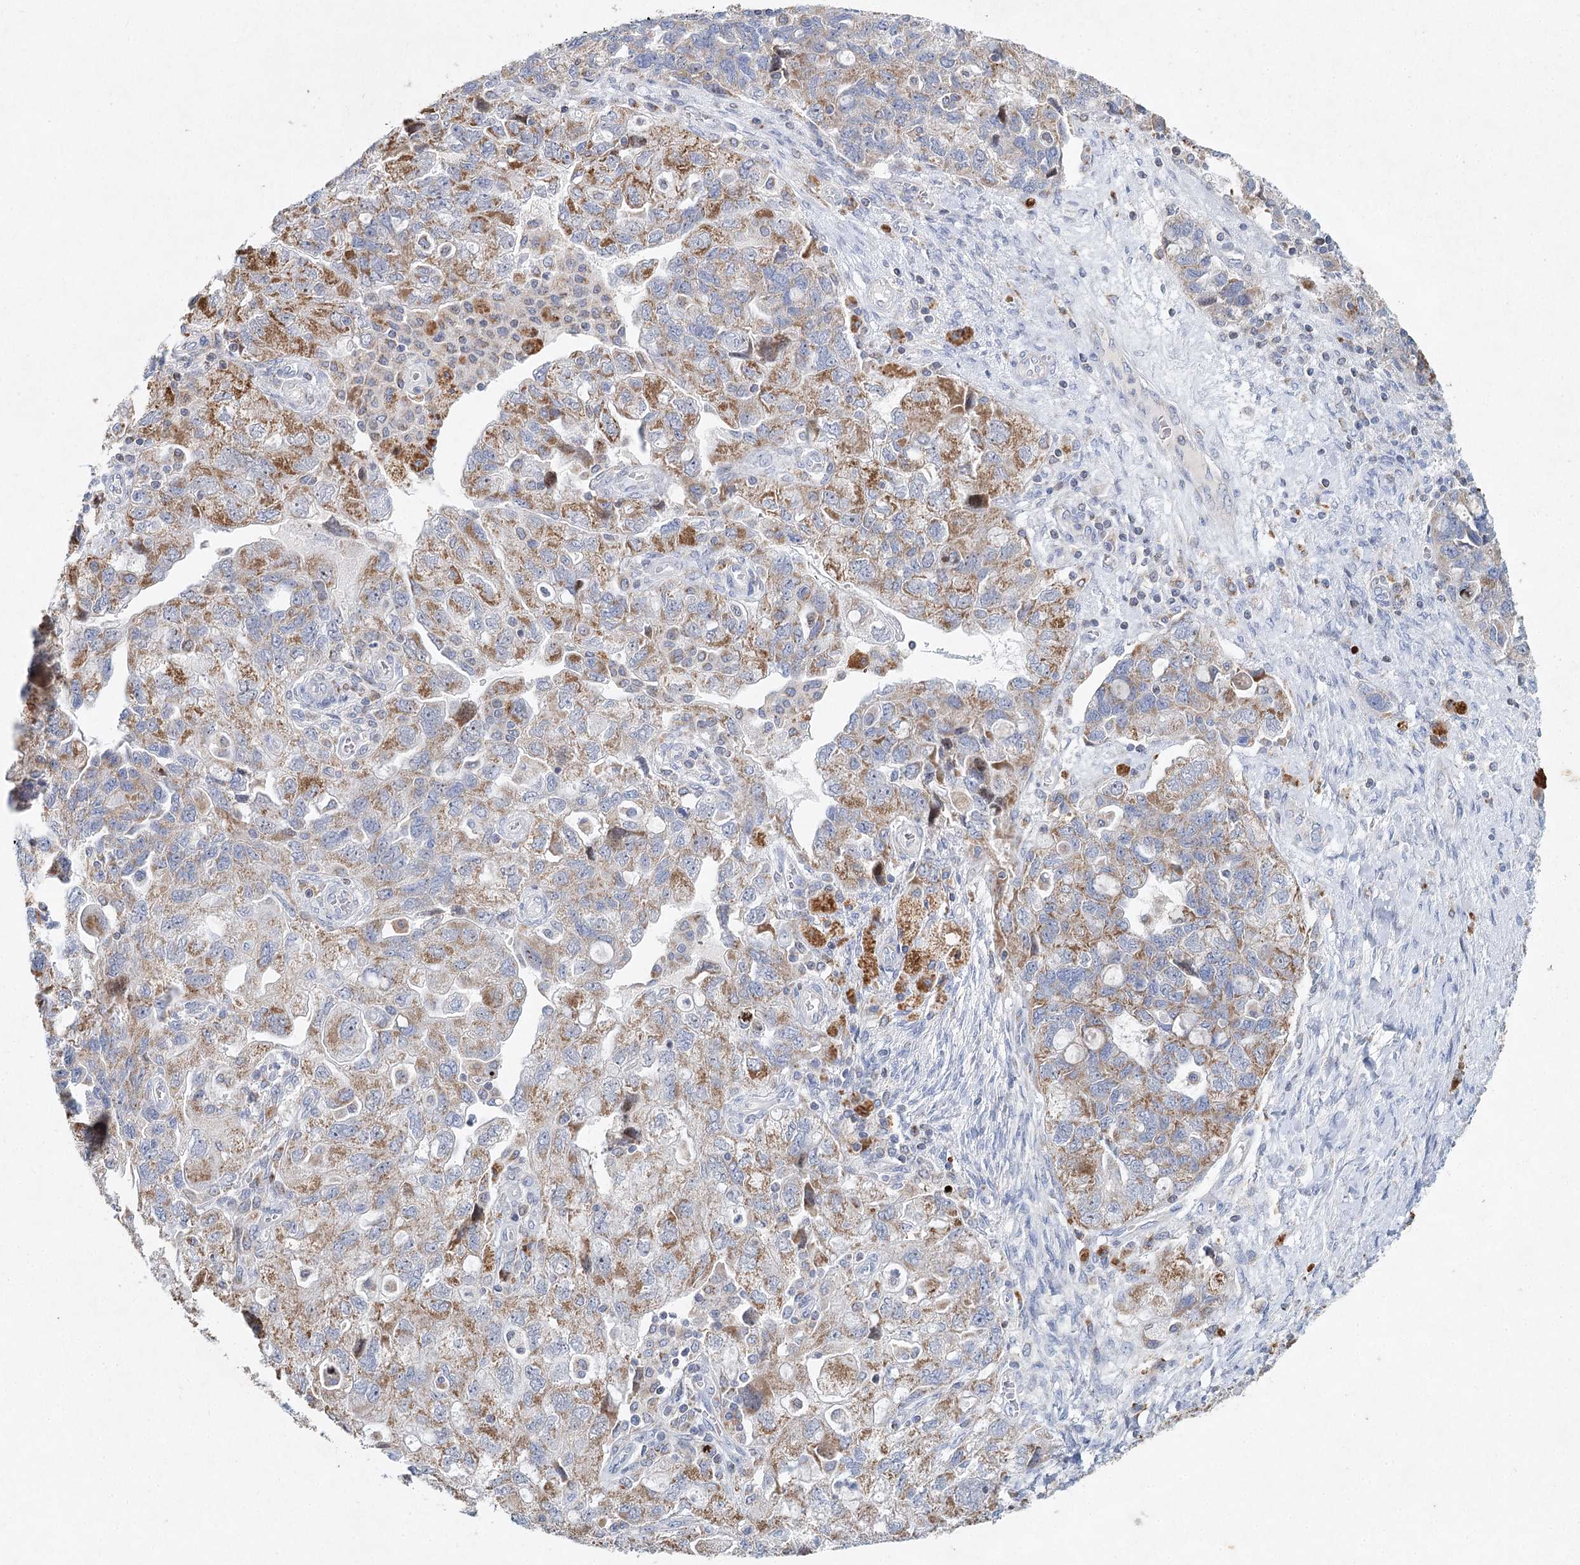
{"staining": {"intensity": "moderate", "quantity": ">75%", "location": "cytoplasmic/membranous"}, "tissue": "ovarian cancer", "cell_type": "Tumor cells", "image_type": "cancer", "snomed": [{"axis": "morphology", "description": "Carcinoma, NOS"}, {"axis": "morphology", "description": "Cystadenocarcinoma, serous, NOS"}, {"axis": "topography", "description": "Ovary"}], "caption": "Protein analysis of ovarian cancer (serous cystadenocarcinoma) tissue exhibits moderate cytoplasmic/membranous staining in about >75% of tumor cells.", "gene": "XPO6", "patient": {"sex": "female", "age": 69}}